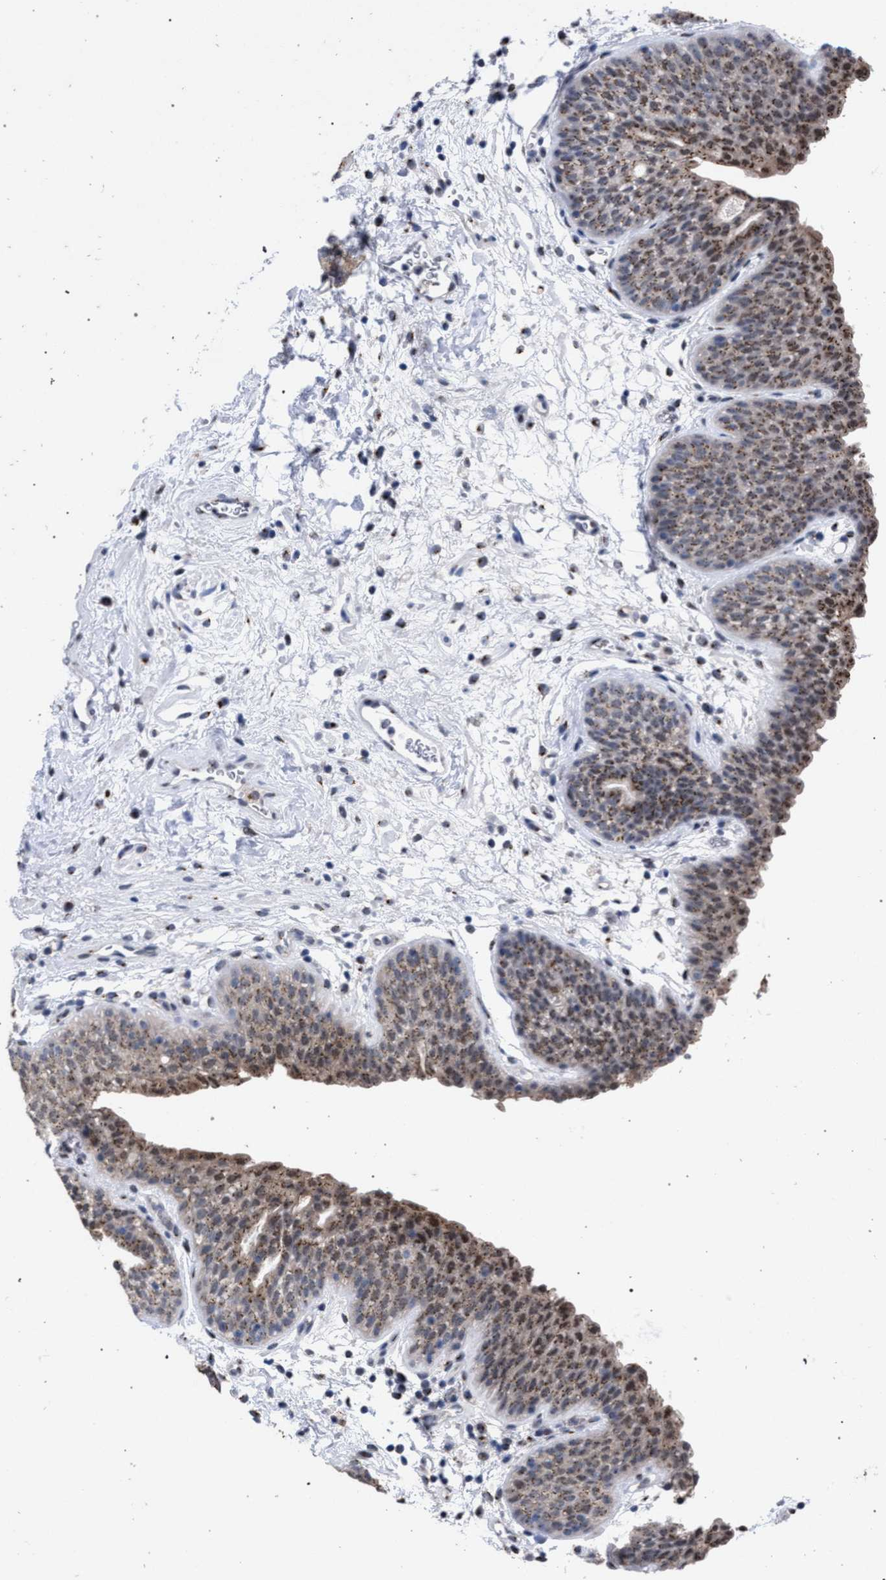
{"staining": {"intensity": "moderate", "quantity": ">75%", "location": "cytoplasmic/membranous"}, "tissue": "urinary bladder", "cell_type": "Urothelial cells", "image_type": "normal", "snomed": [{"axis": "morphology", "description": "Normal tissue, NOS"}, {"axis": "topography", "description": "Urinary bladder"}], "caption": "Moderate cytoplasmic/membranous staining for a protein is present in approximately >75% of urothelial cells of unremarkable urinary bladder using immunohistochemistry.", "gene": "GOLGA2", "patient": {"sex": "male", "age": 37}}